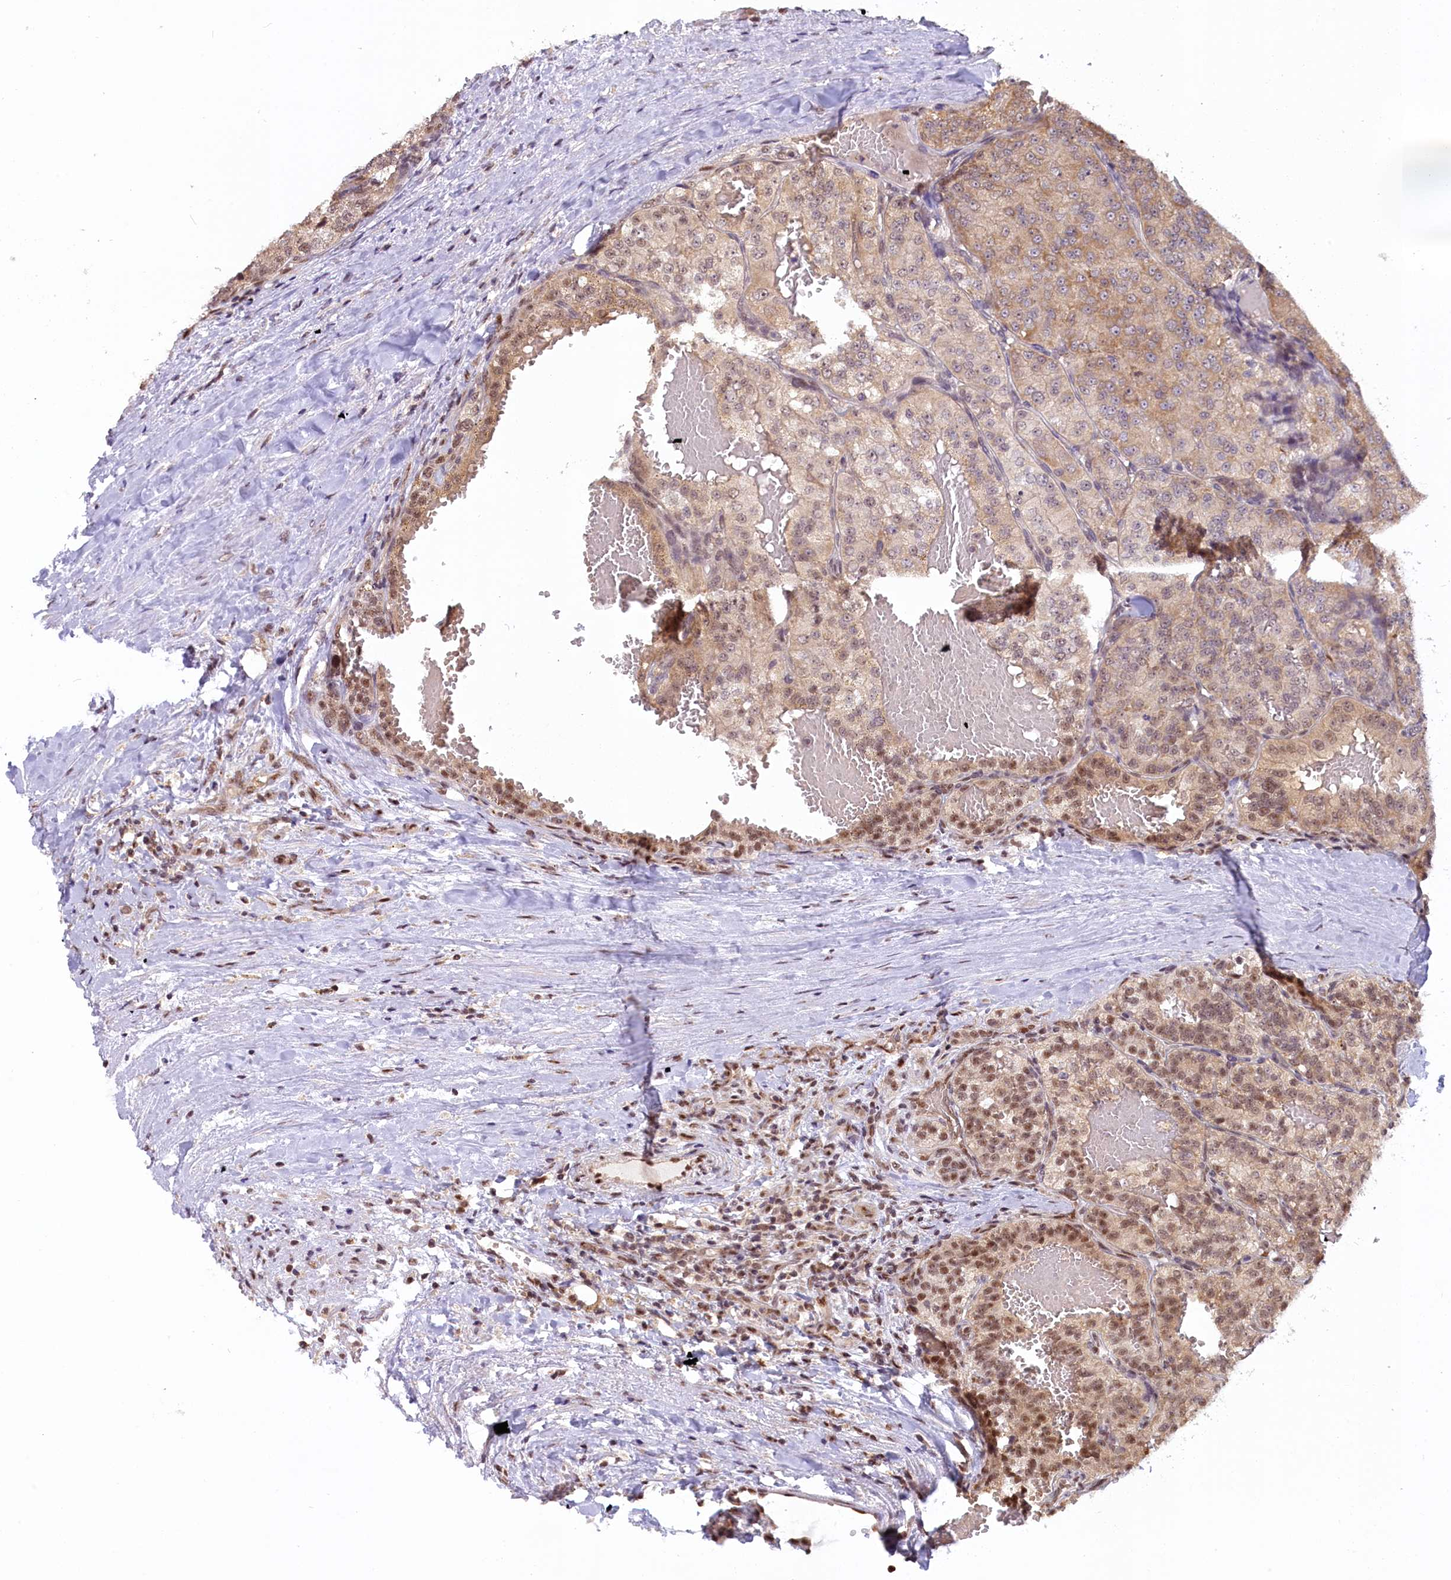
{"staining": {"intensity": "moderate", "quantity": "<25%", "location": "cytoplasmic/membranous,nuclear"}, "tissue": "renal cancer", "cell_type": "Tumor cells", "image_type": "cancer", "snomed": [{"axis": "morphology", "description": "Adenocarcinoma, NOS"}, {"axis": "topography", "description": "Kidney"}], "caption": "This photomicrograph reveals immunohistochemistry (IHC) staining of renal adenocarcinoma, with low moderate cytoplasmic/membranous and nuclear positivity in about <25% of tumor cells.", "gene": "CARD8", "patient": {"sex": "female", "age": 63}}